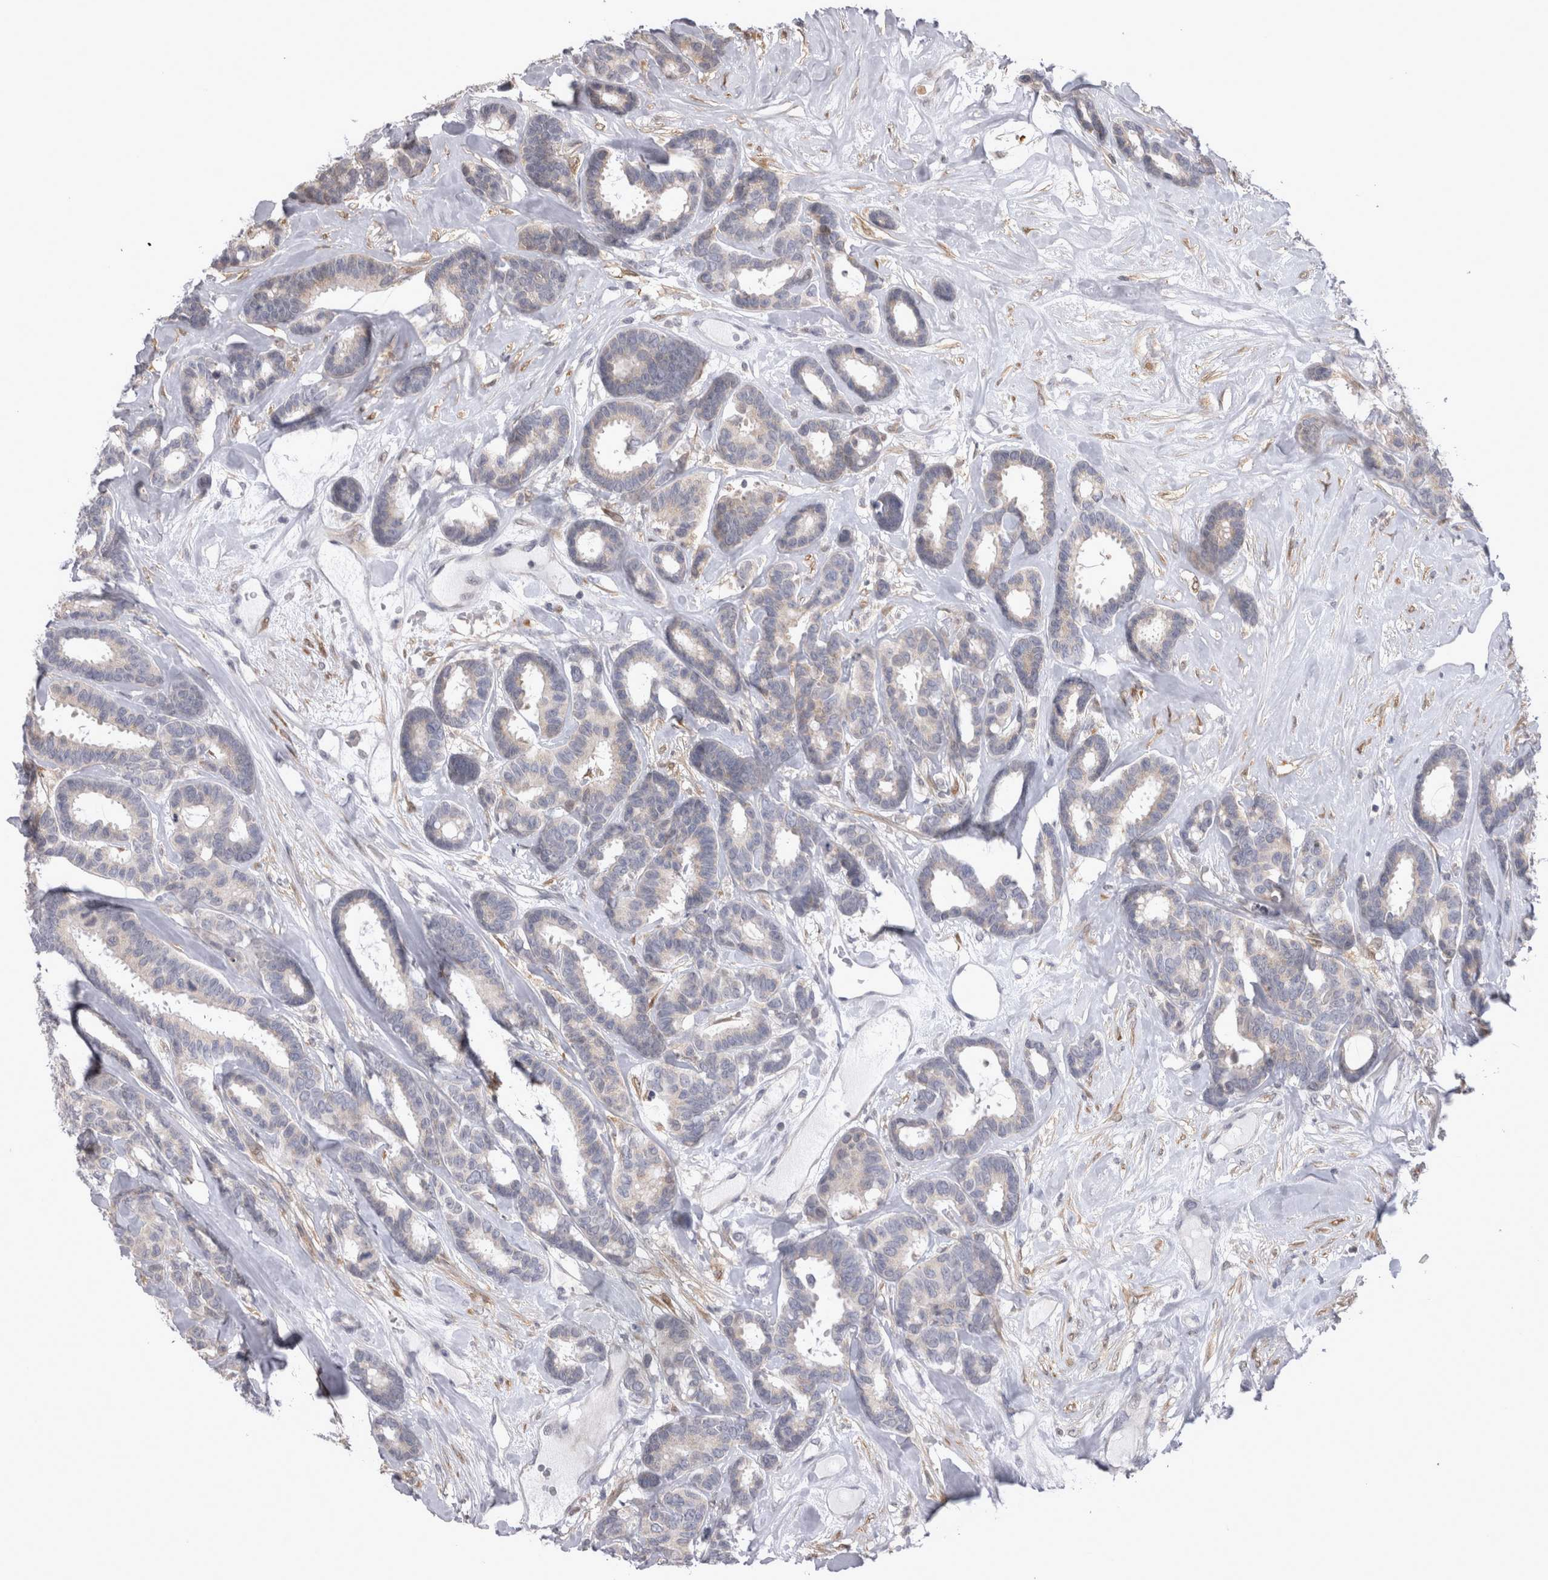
{"staining": {"intensity": "weak", "quantity": "<25%", "location": "cytoplasmic/membranous"}, "tissue": "breast cancer", "cell_type": "Tumor cells", "image_type": "cancer", "snomed": [{"axis": "morphology", "description": "Duct carcinoma"}, {"axis": "topography", "description": "Breast"}], "caption": "High power microscopy micrograph of an immunohistochemistry photomicrograph of breast cancer (intraductal carcinoma), revealing no significant expression in tumor cells.", "gene": "CHIC2", "patient": {"sex": "female", "age": 87}}